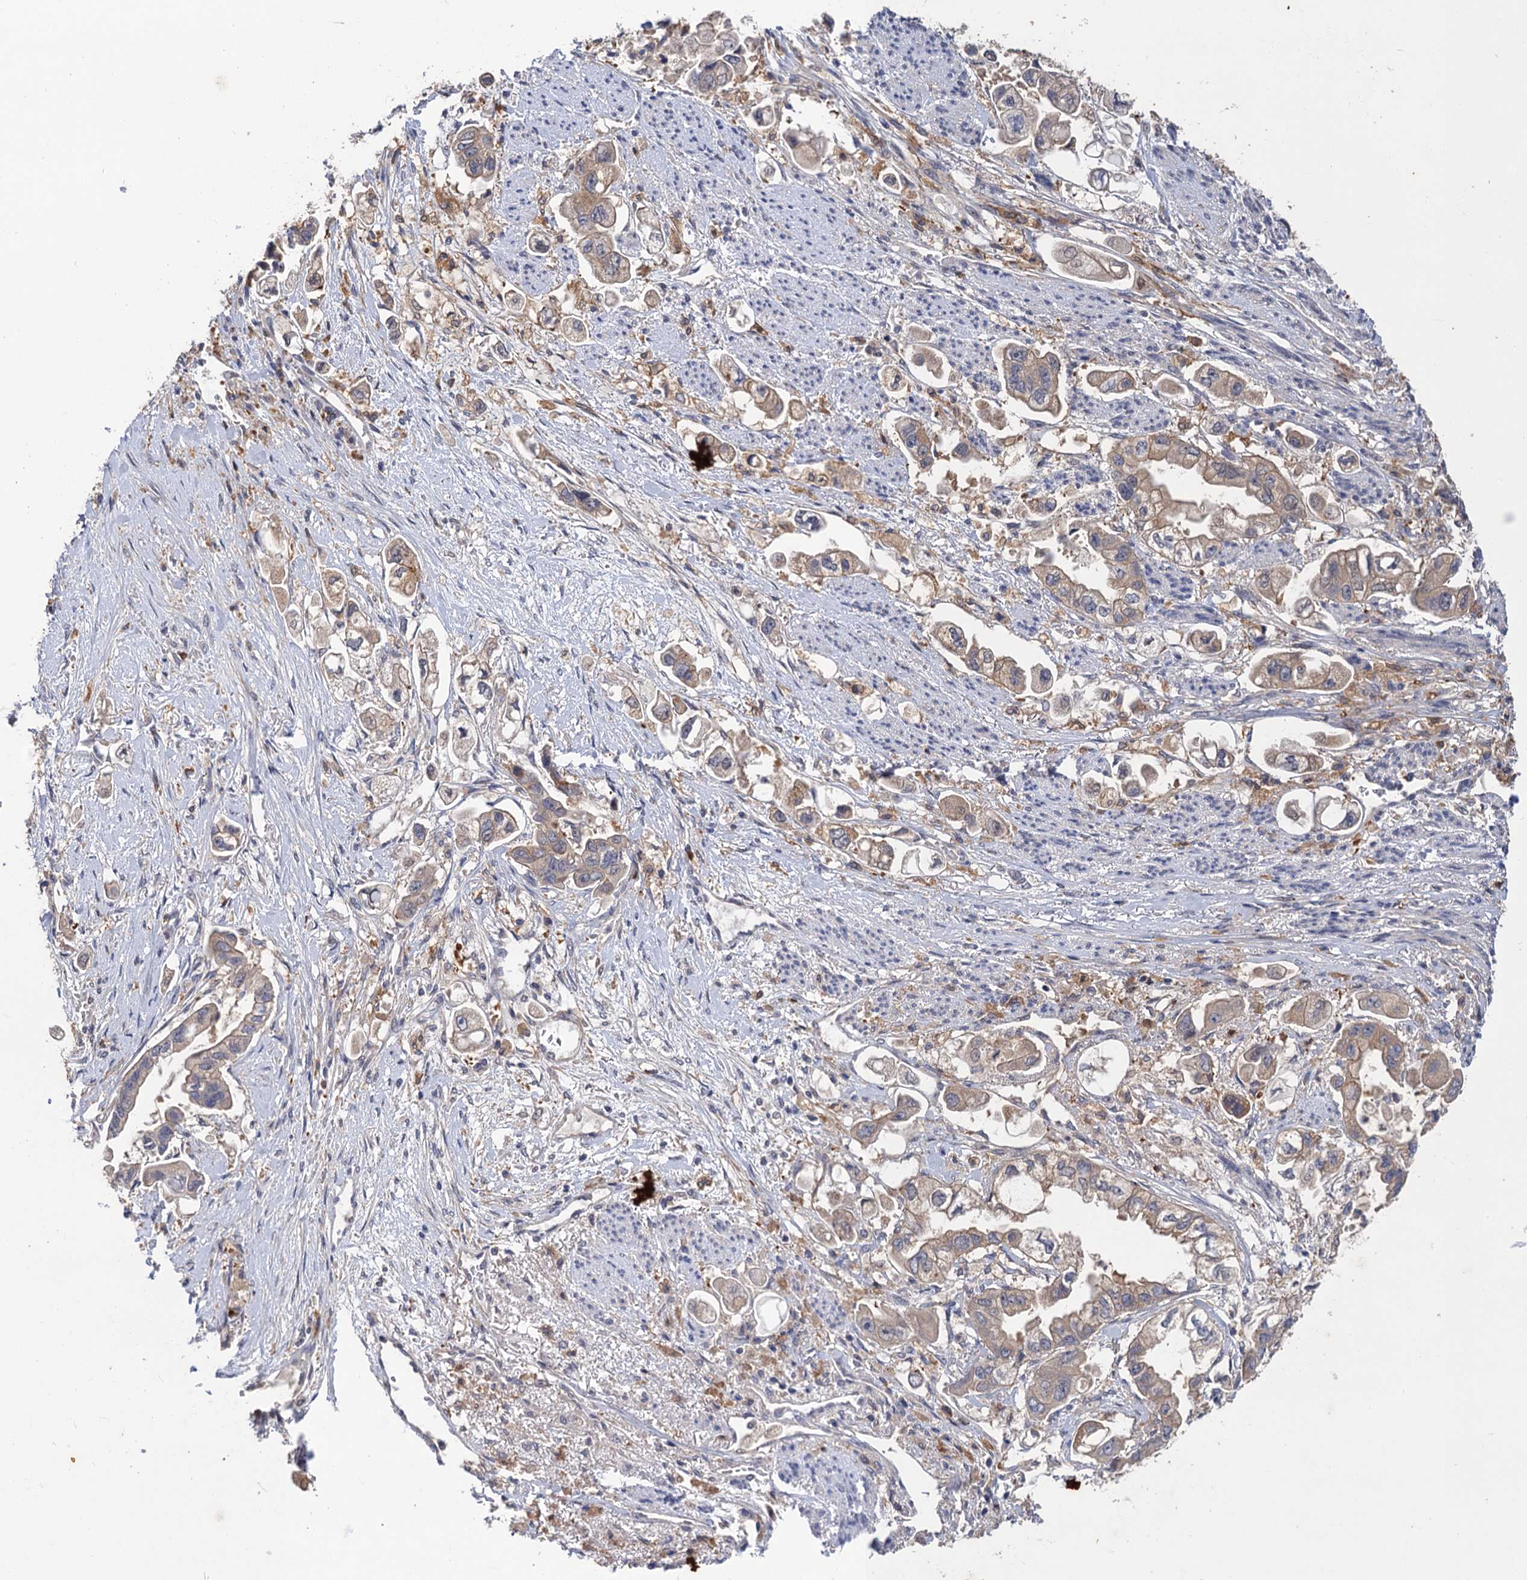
{"staining": {"intensity": "weak", "quantity": "25%-75%", "location": "cytoplasmic/membranous"}, "tissue": "stomach cancer", "cell_type": "Tumor cells", "image_type": "cancer", "snomed": [{"axis": "morphology", "description": "Adenocarcinoma, NOS"}, {"axis": "topography", "description": "Stomach"}], "caption": "This is an image of immunohistochemistry (IHC) staining of adenocarcinoma (stomach), which shows weak staining in the cytoplasmic/membranous of tumor cells.", "gene": "NEK8", "patient": {"sex": "male", "age": 62}}